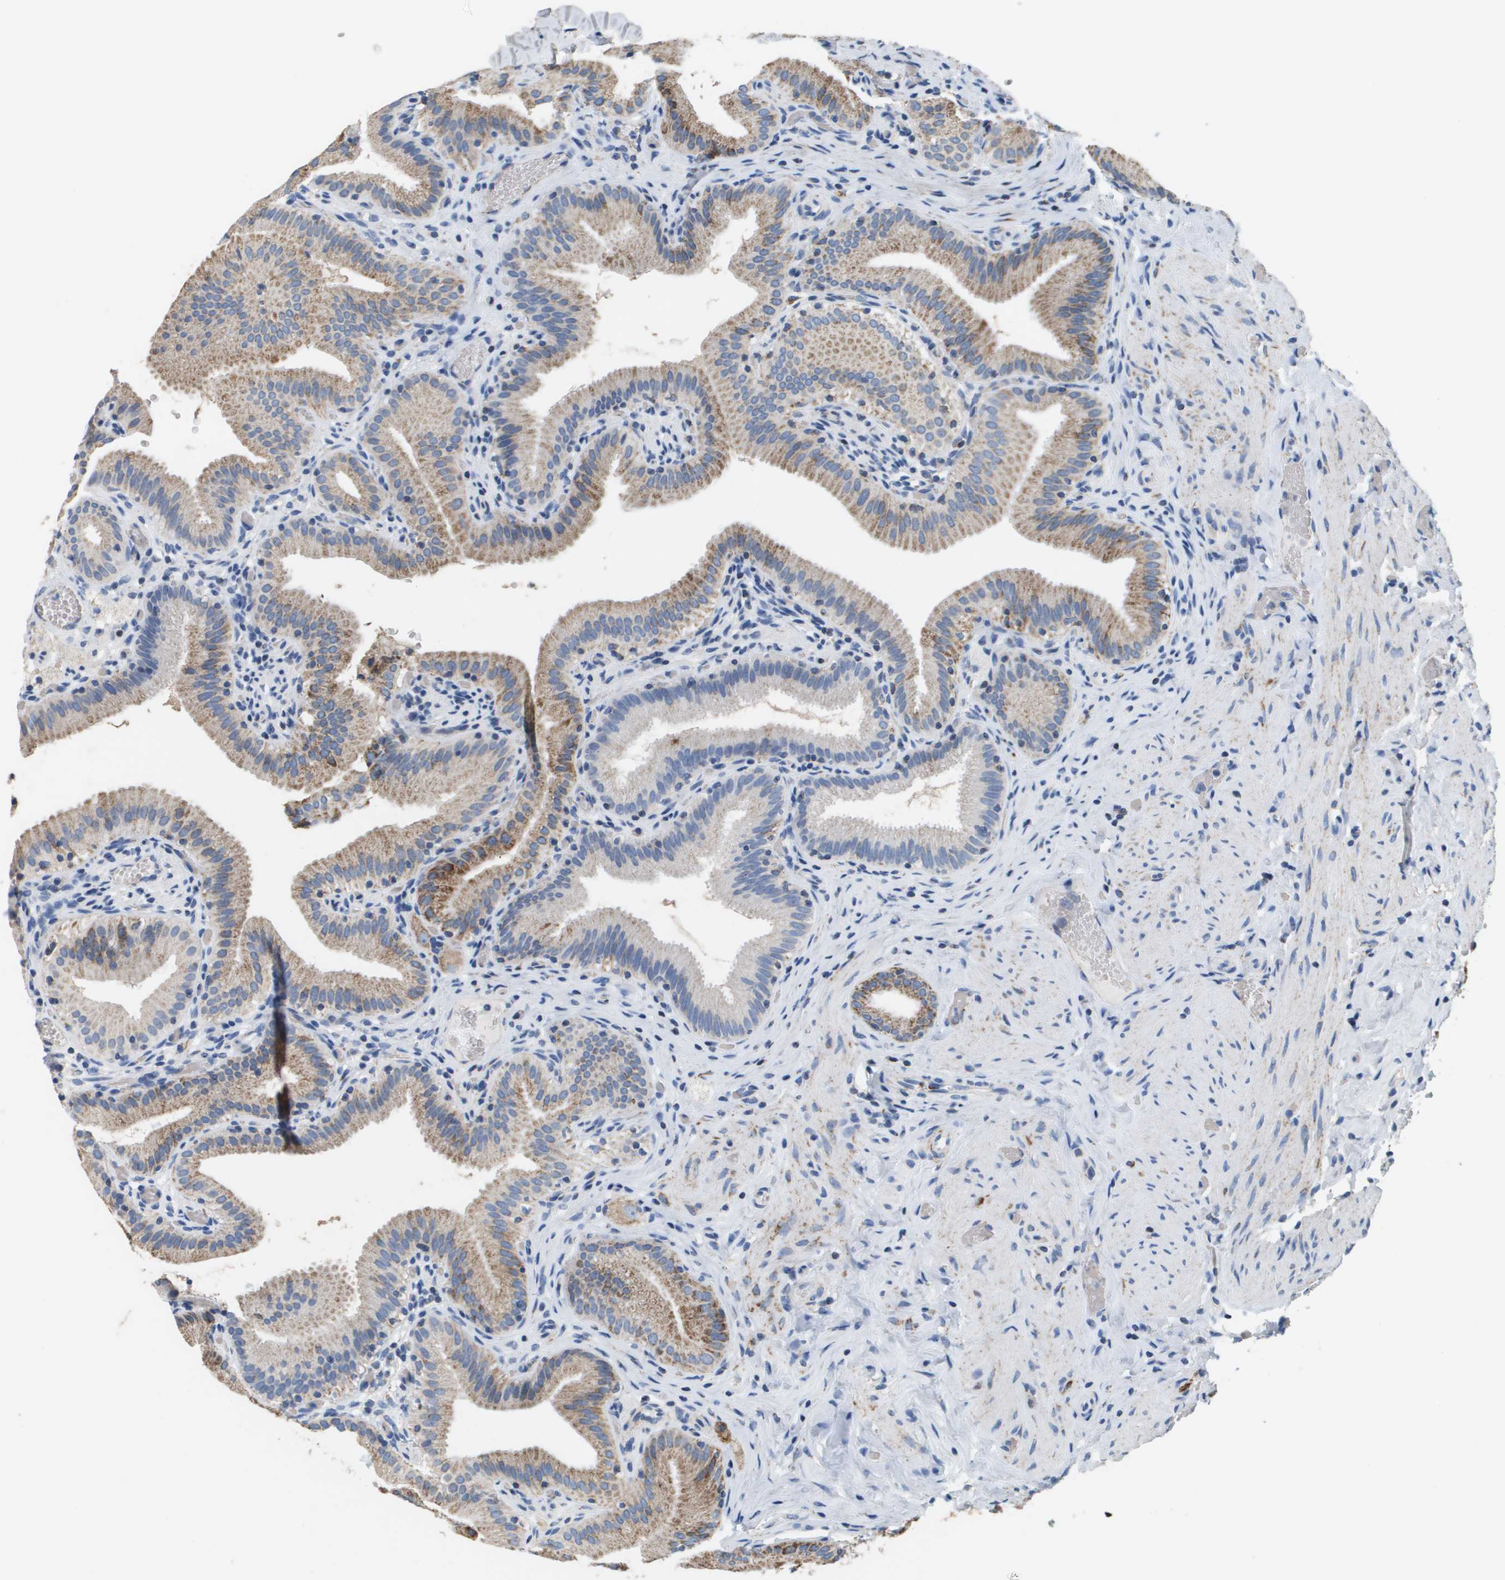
{"staining": {"intensity": "strong", "quantity": ">75%", "location": "cytoplasmic/membranous"}, "tissue": "gallbladder", "cell_type": "Glandular cells", "image_type": "normal", "snomed": [{"axis": "morphology", "description": "Normal tissue, NOS"}, {"axis": "topography", "description": "Gallbladder"}], "caption": "An immunohistochemistry (IHC) image of normal tissue is shown. Protein staining in brown highlights strong cytoplasmic/membranous positivity in gallbladder within glandular cells.", "gene": "ATP5F1B", "patient": {"sex": "male", "age": 54}}